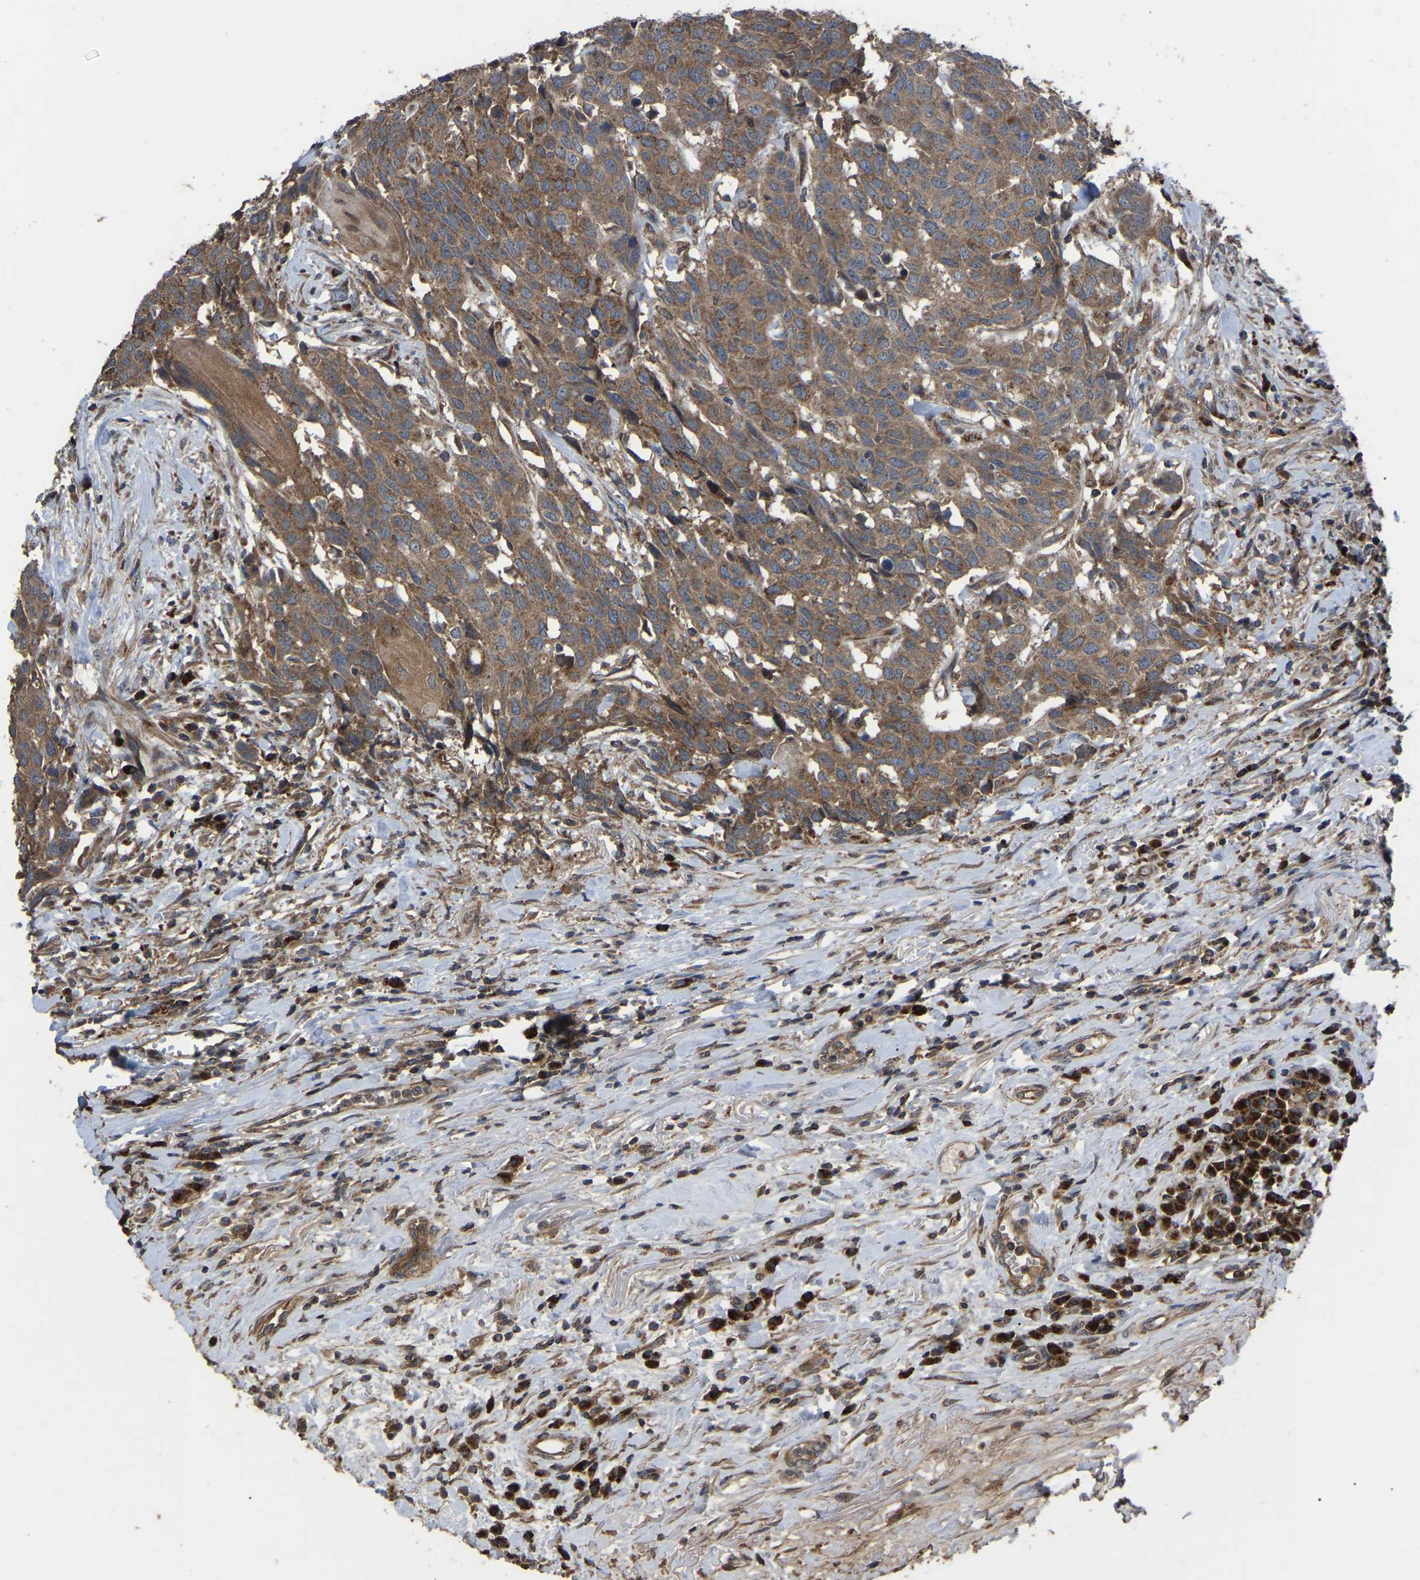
{"staining": {"intensity": "moderate", "quantity": ">75%", "location": "cytoplasmic/membranous"}, "tissue": "head and neck cancer", "cell_type": "Tumor cells", "image_type": "cancer", "snomed": [{"axis": "morphology", "description": "Squamous cell carcinoma, NOS"}, {"axis": "topography", "description": "Head-Neck"}], "caption": "Immunohistochemistry (DAB (3,3'-diaminobenzidine)) staining of human squamous cell carcinoma (head and neck) demonstrates moderate cytoplasmic/membranous protein expression in approximately >75% of tumor cells.", "gene": "GCC1", "patient": {"sex": "male", "age": 66}}